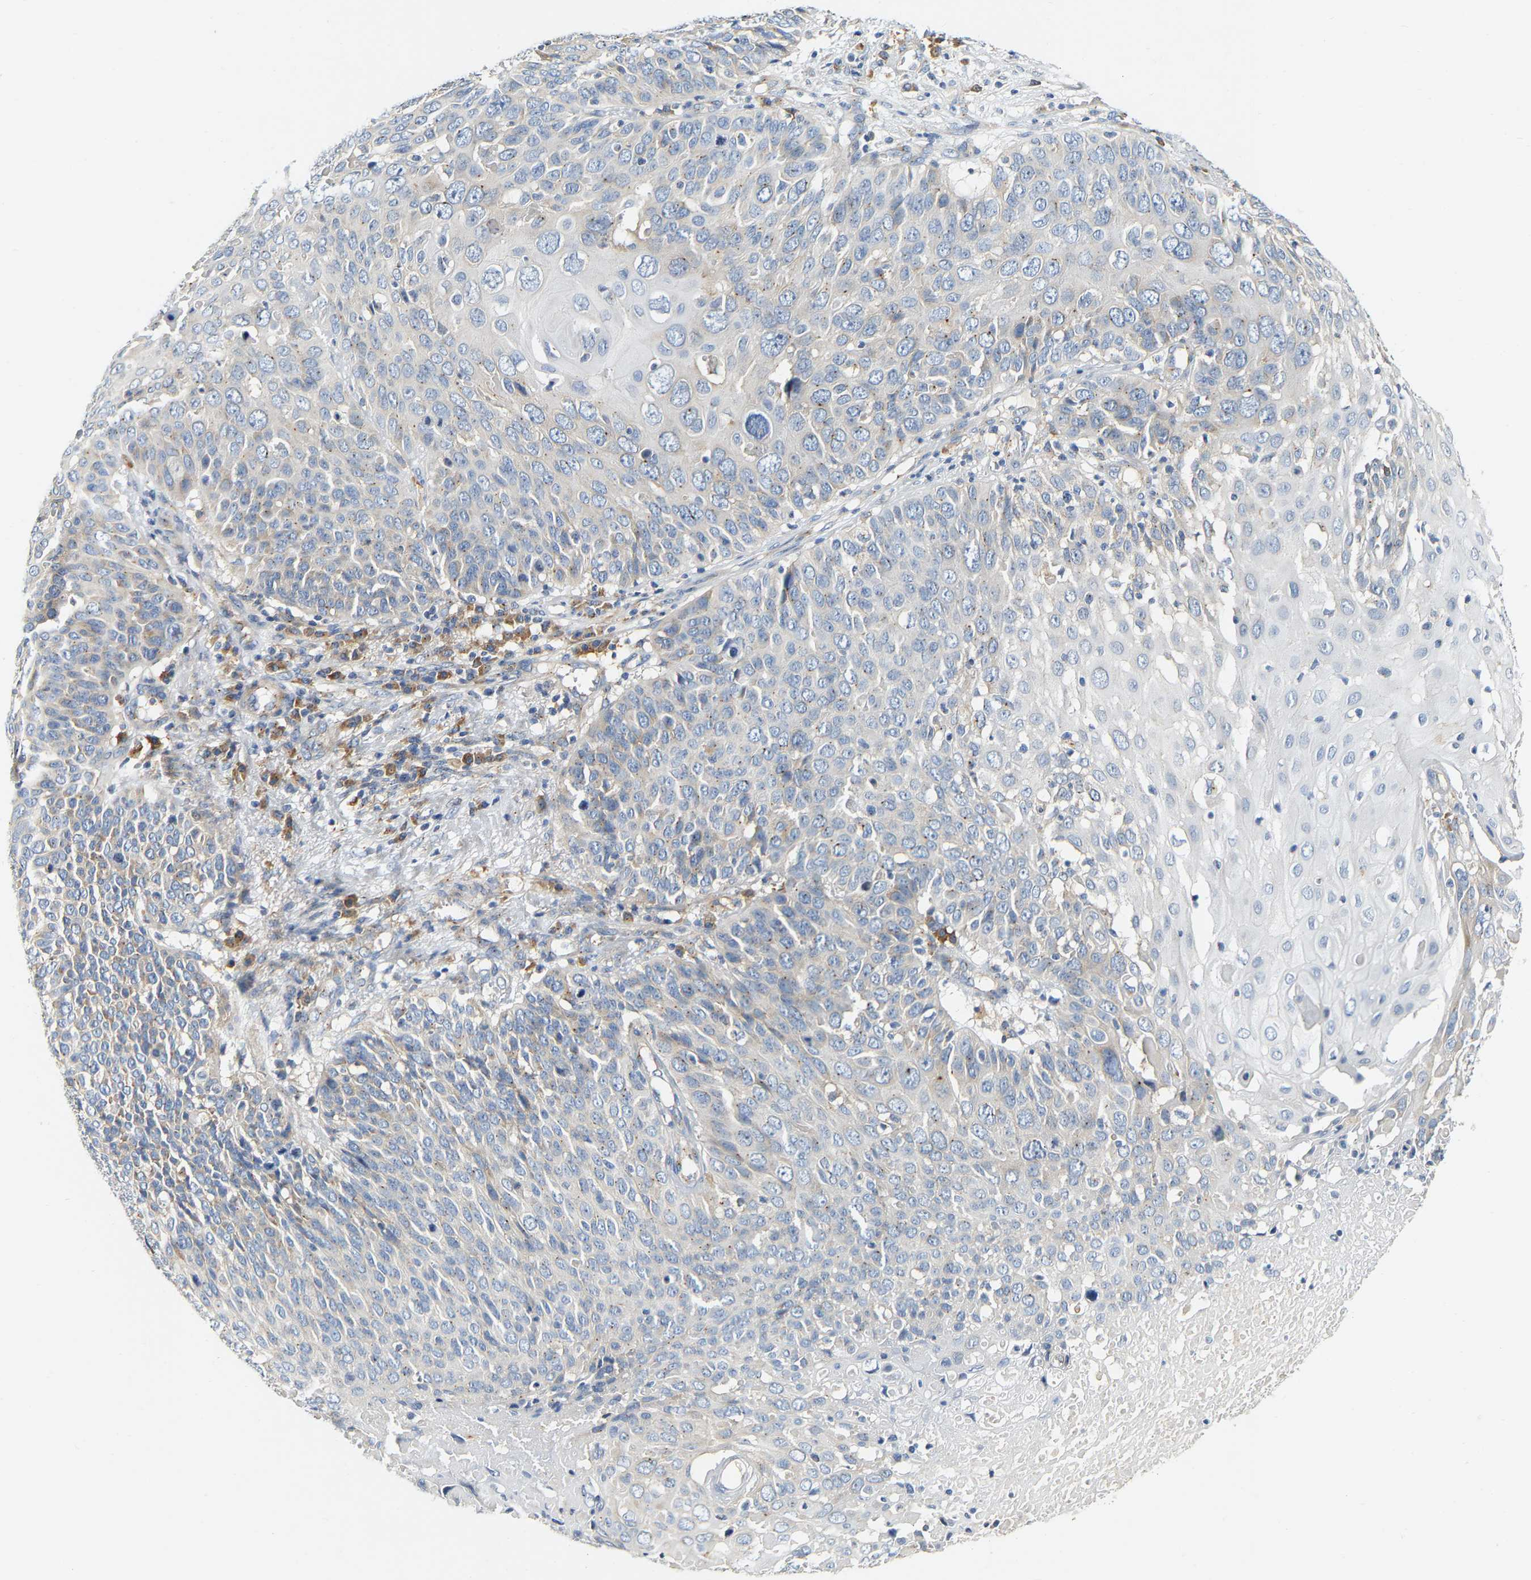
{"staining": {"intensity": "weak", "quantity": "<25%", "location": "cytoplasmic/membranous"}, "tissue": "cervical cancer", "cell_type": "Tumor cells", "image_type": "cancer", "snomed": [{"axis": "morphology", "description": "Squamous cell carcinoma, NOS"}, {"axis": "topography", "description": "Cervix"}], "caption": "IHC micrograph of neoplastic tissue: cervical cancer (squamous cell carcinoma) stained with DAB displays no significant protein staining in tumor cells.", "gene": "PCNT", "patient": {"sex": "female", "age": 74}}